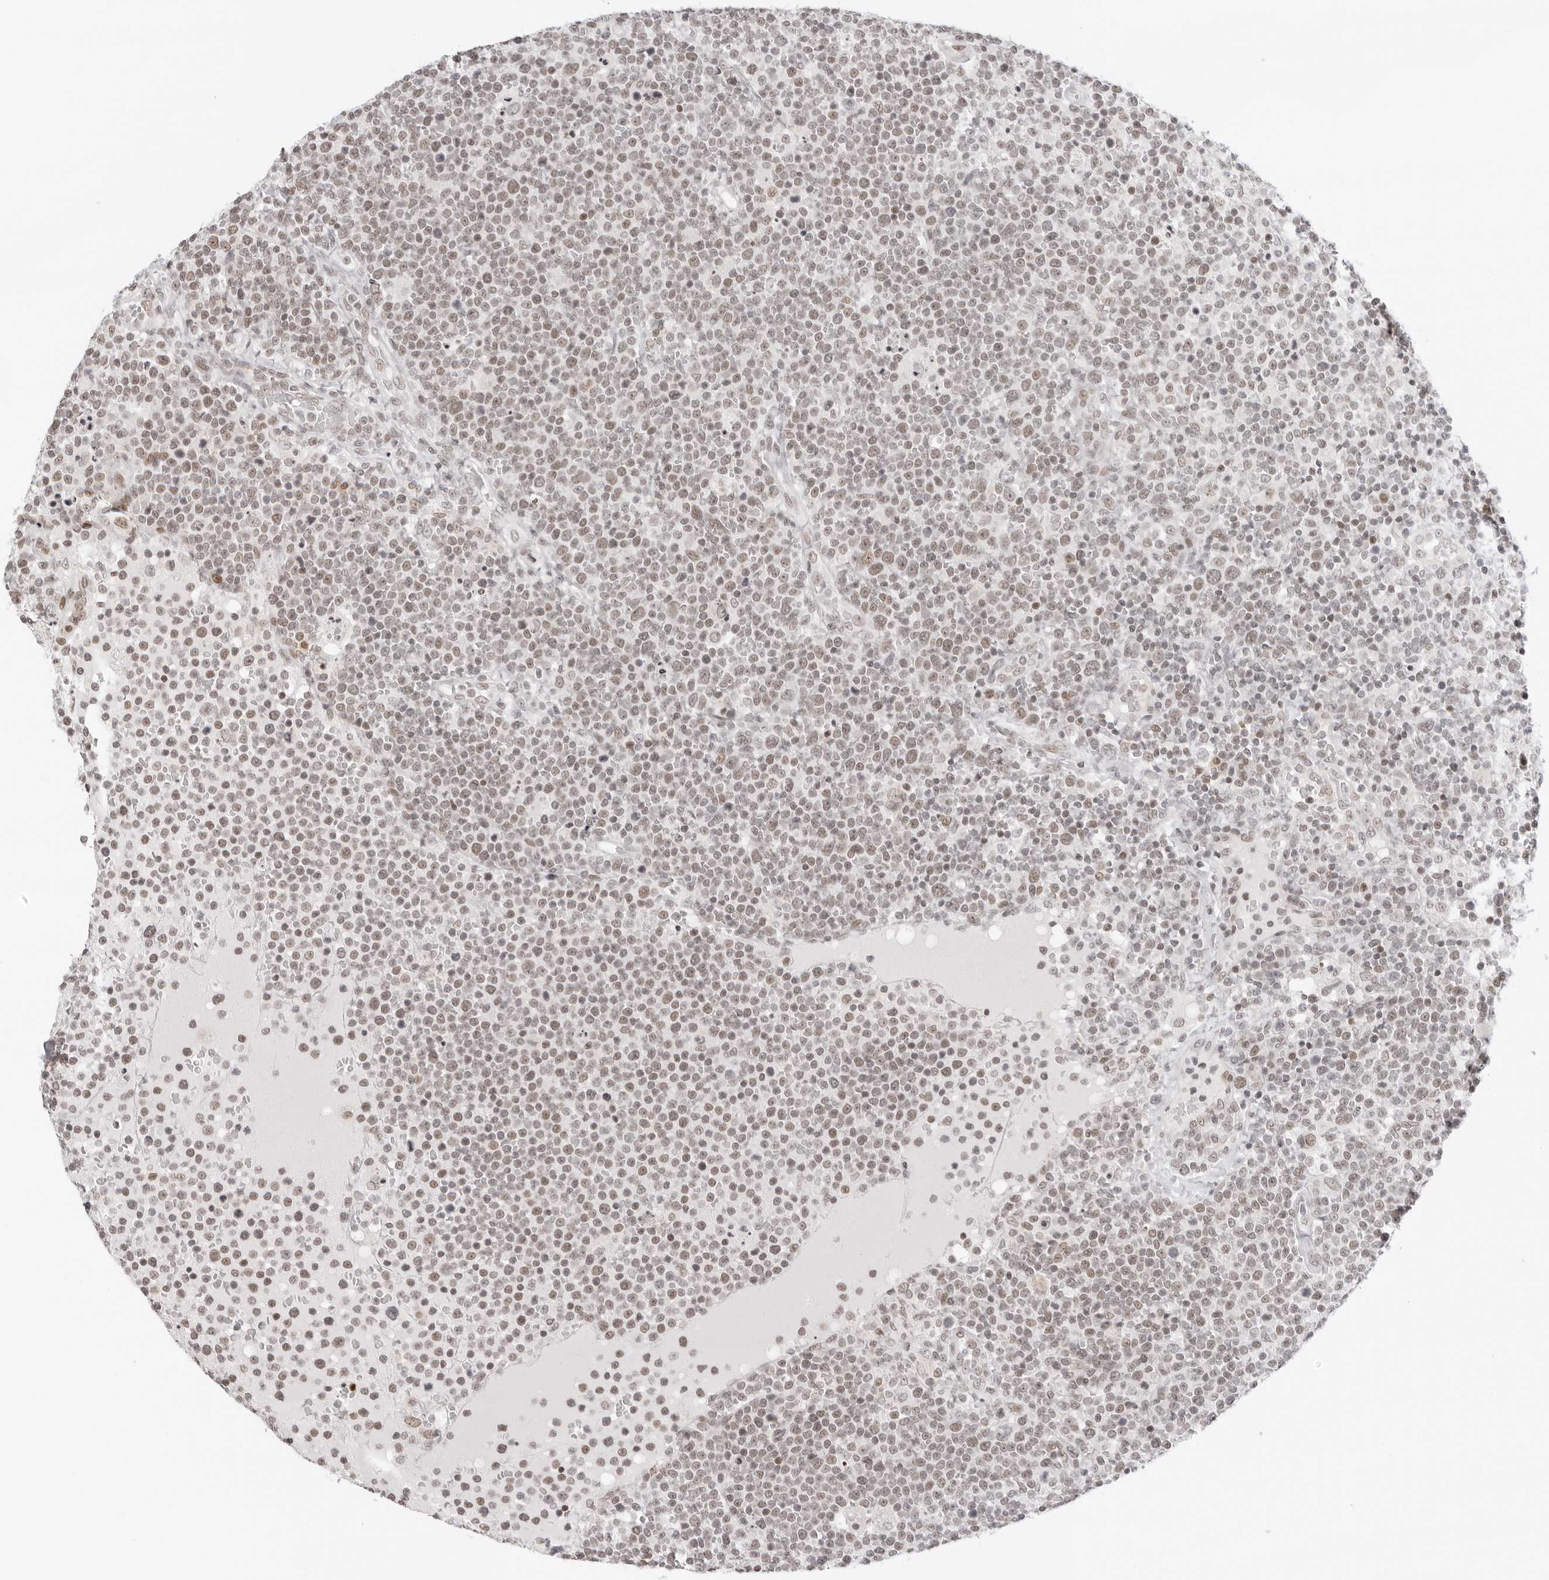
{"staining": {"intensity": "weak", "quantity": ">75%", "location": "nuclear"}, "tissue": "lymphoma", "cell_type": "Tumor cells", "image_type": "cancer", "snomed": [{"axis": "morphology", "description": "Malignant lymphoma, non-Hodgkin's type, High grade"}, {"axis": "topography", "description": "Lymph node"}], "caption": "Lymphoma stained with a brown dye displays weak nuclear positive positivity in approximately >75% of tumor cells.", "gene": "MSH6", "patient": {"sex": "male", "age": 61}}